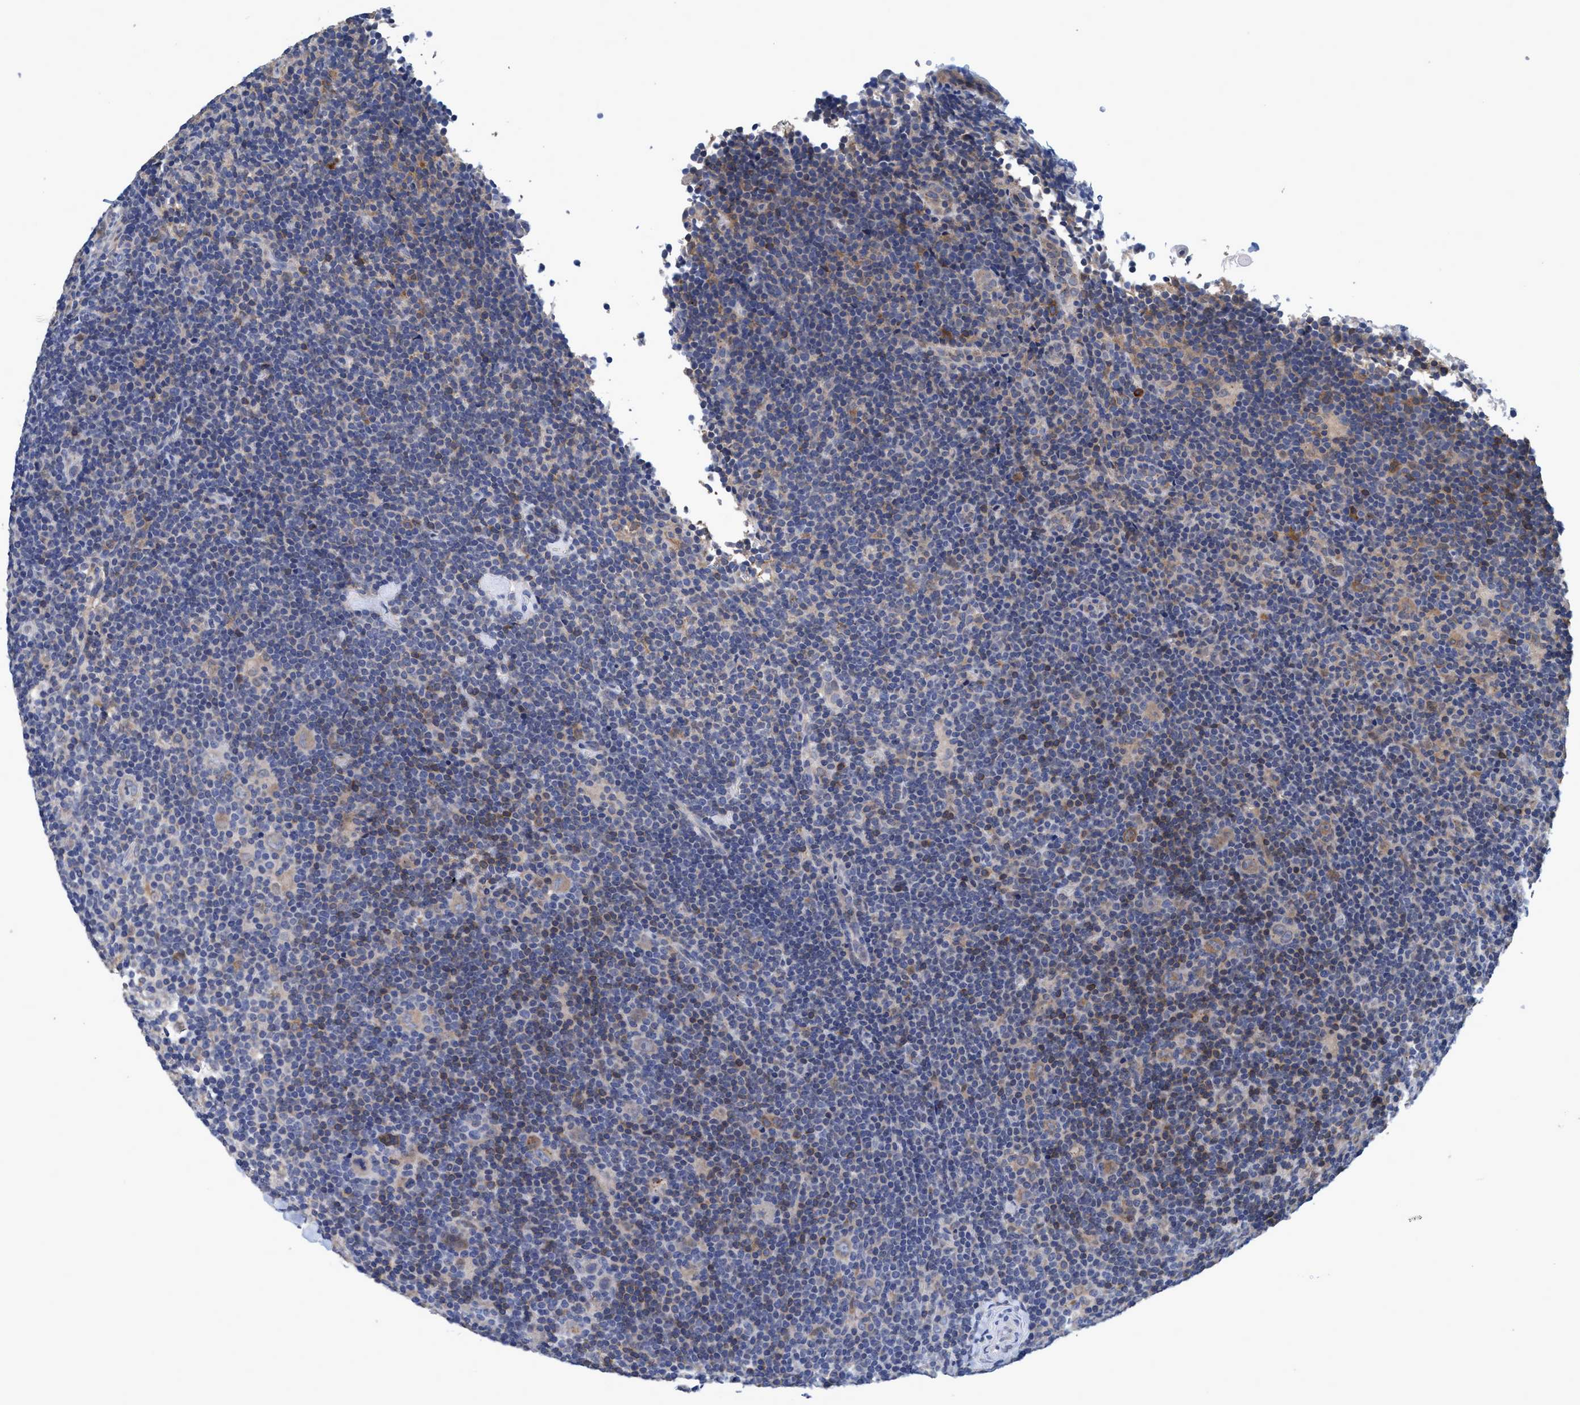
{"staining": {"intensity": "moderate", "quantity": ">75%", "location": "cytoplasmic/membranous"}, "tissue": "lymphoma", "cell_type": "Tumor cells", "image_type": "cancer", "snomed": [{"axis": "morphology", "description": "Hodgkin's disease, NOS"}, {"axis": "topography", "description": "Lymph node"}], "caption": "The immunohistochemical stain highlights moderate cytoplasmic/membranous positivity in tumor cells of Hodgkin's disease tissue.", "gene": "CALCOCO2", "patient": {"sex": "female", "age": 57}}